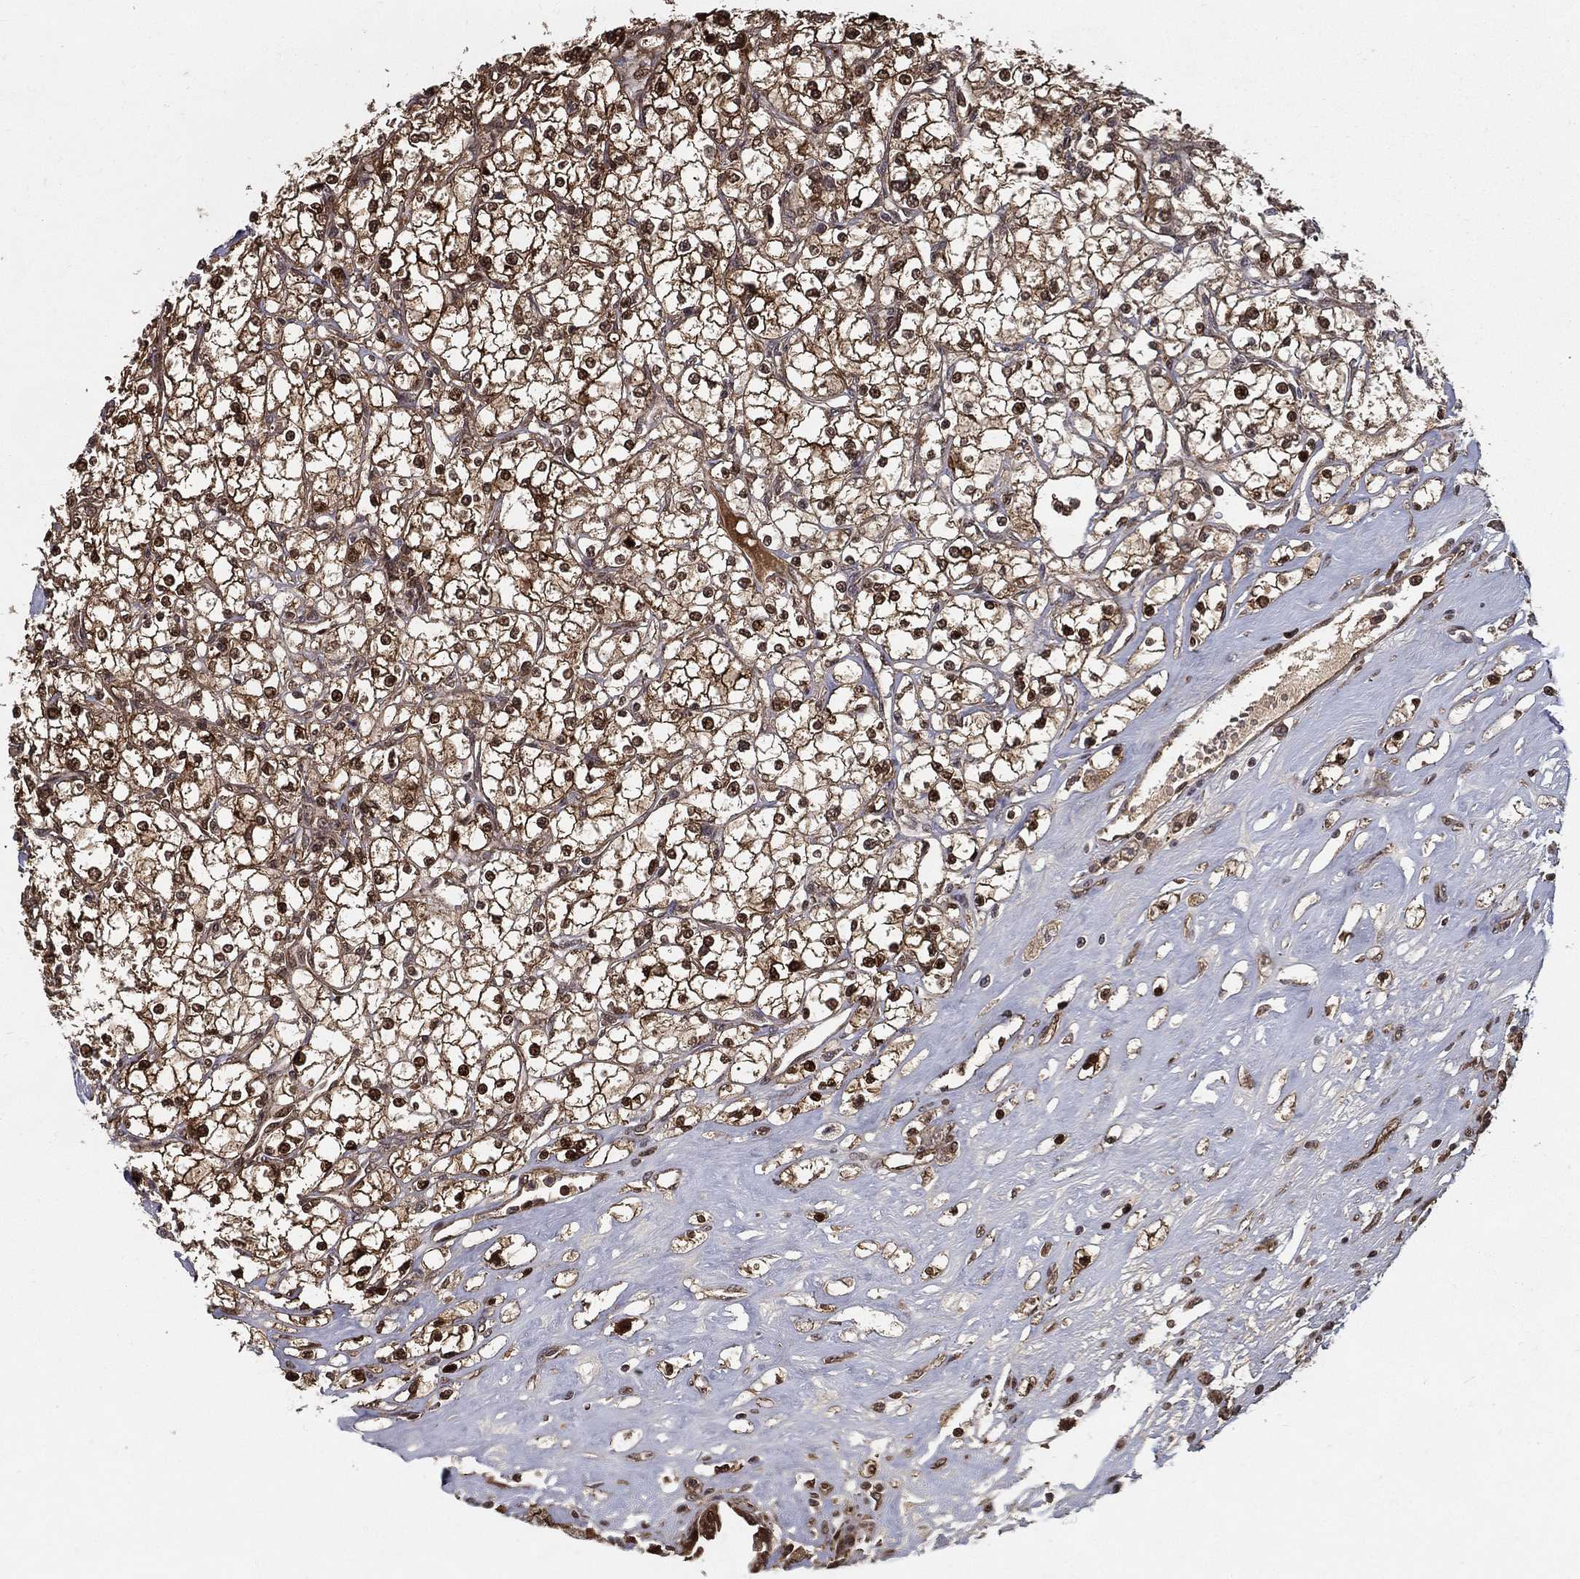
{"staining": {"intensity": "strong", "quantity": "25%-75%", "location": "cytoplasmic/membranous,nuclear"}, "tissue": "renal cancer", "cell_type": "Tumor cells", "image_type": "cancer", "snomed": [{"axis": "morphology", "description": "Adenocarcinoma, NOS"}, {"axis": "topography", "description": "Kidney"}], "caption": "DAB (3,3'-diaminobenzidine) immunohistochemical staining of human adenocarcinoma (renal) reveals strong cytoplasmic/membranous and nuclear protein positivity in about 25%-75% of tumor cells.", "gene": "SLC6A6", "patient": {"sex": "male", "age": 67}}